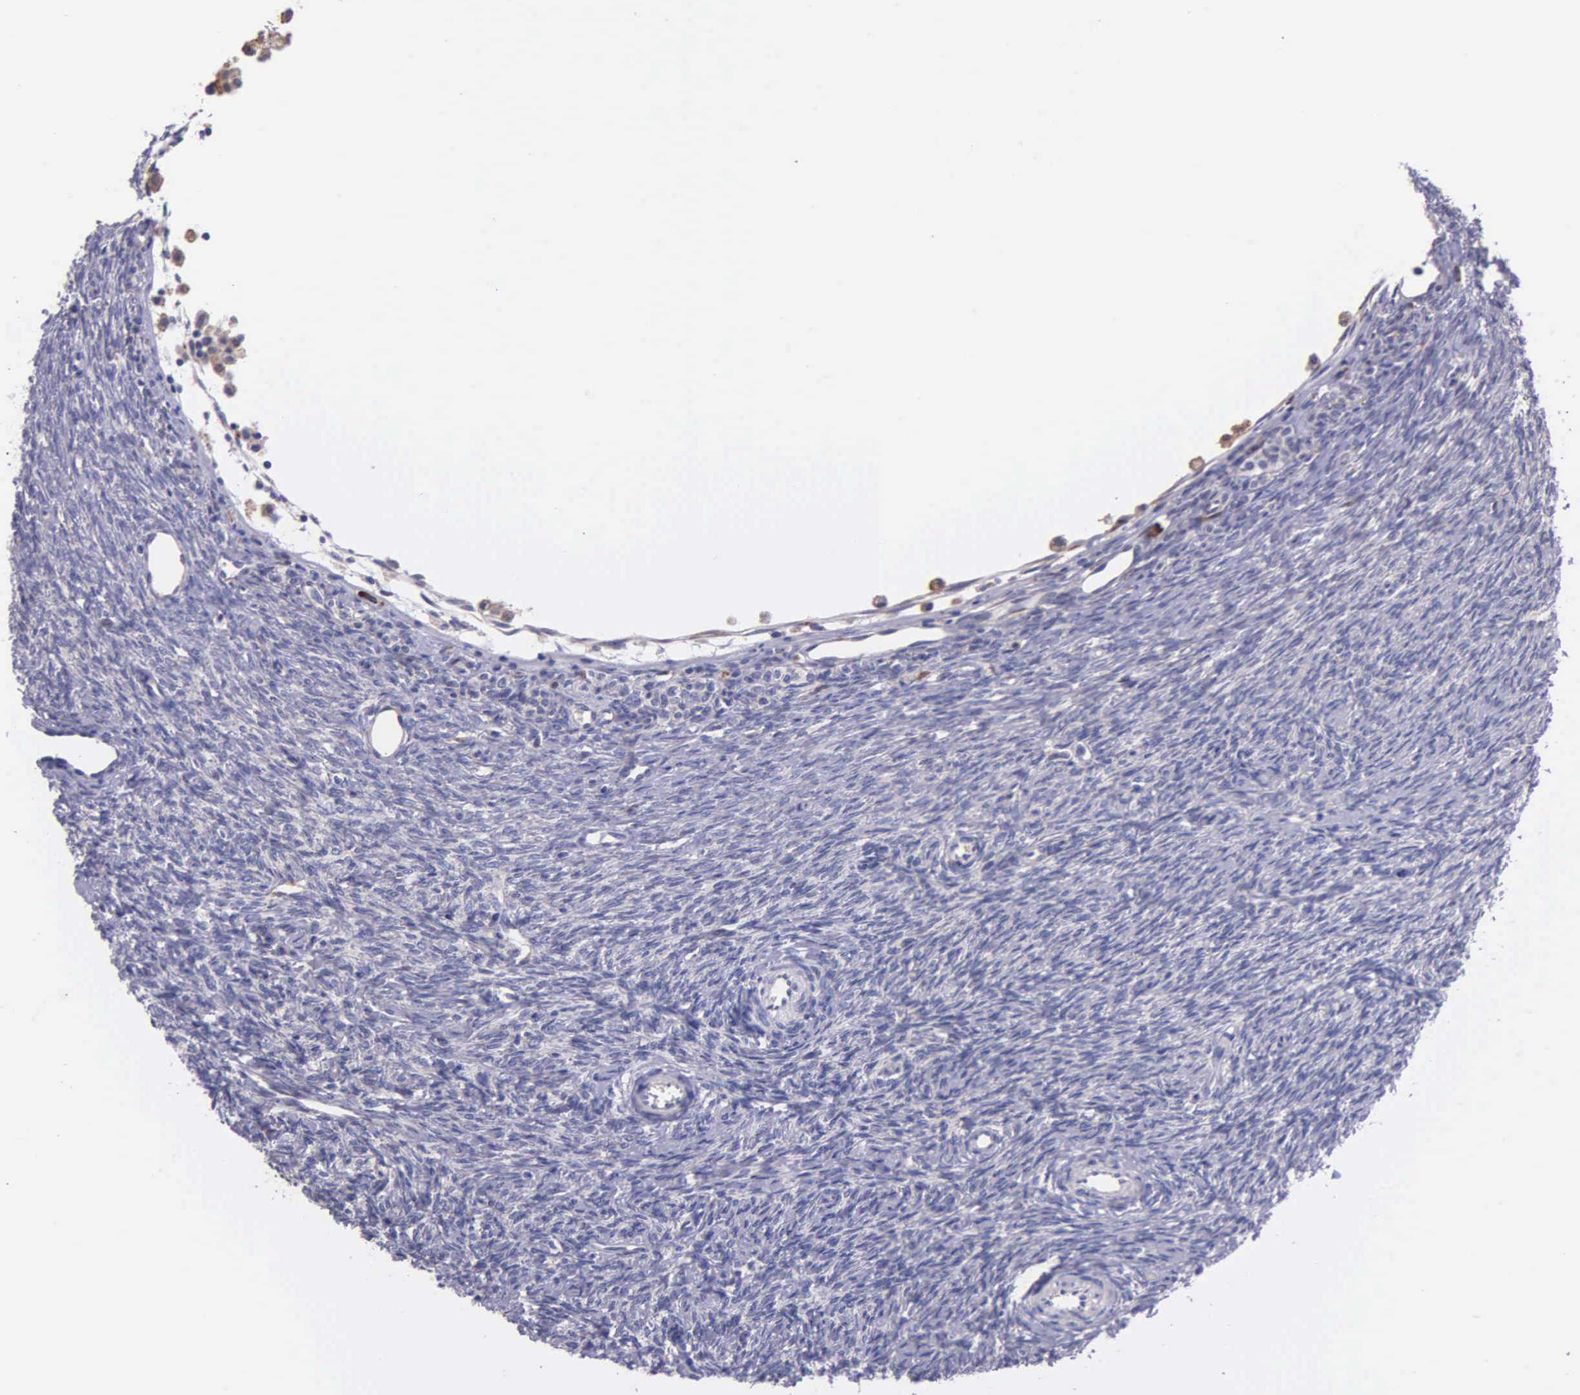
{"staining": {"intensity": "negative", "quantity": "none", "location": "none"}, "tissue": "ovary", "cell_type": "Follicle cells", "image_type": "normal", "snomed": [{"axis": "morphology", "description": "Normal tissue, NOS"}, {"axis": "topography", "description": "Ovary"}], "caption": "DAB (3,3'-diaminobenzidine) immunohistochemical staining of normal human ovary displays no significant staining in follicle cells.", "gene": "ZC3H12B", "patient": {"sex": "female", "age": 32}}